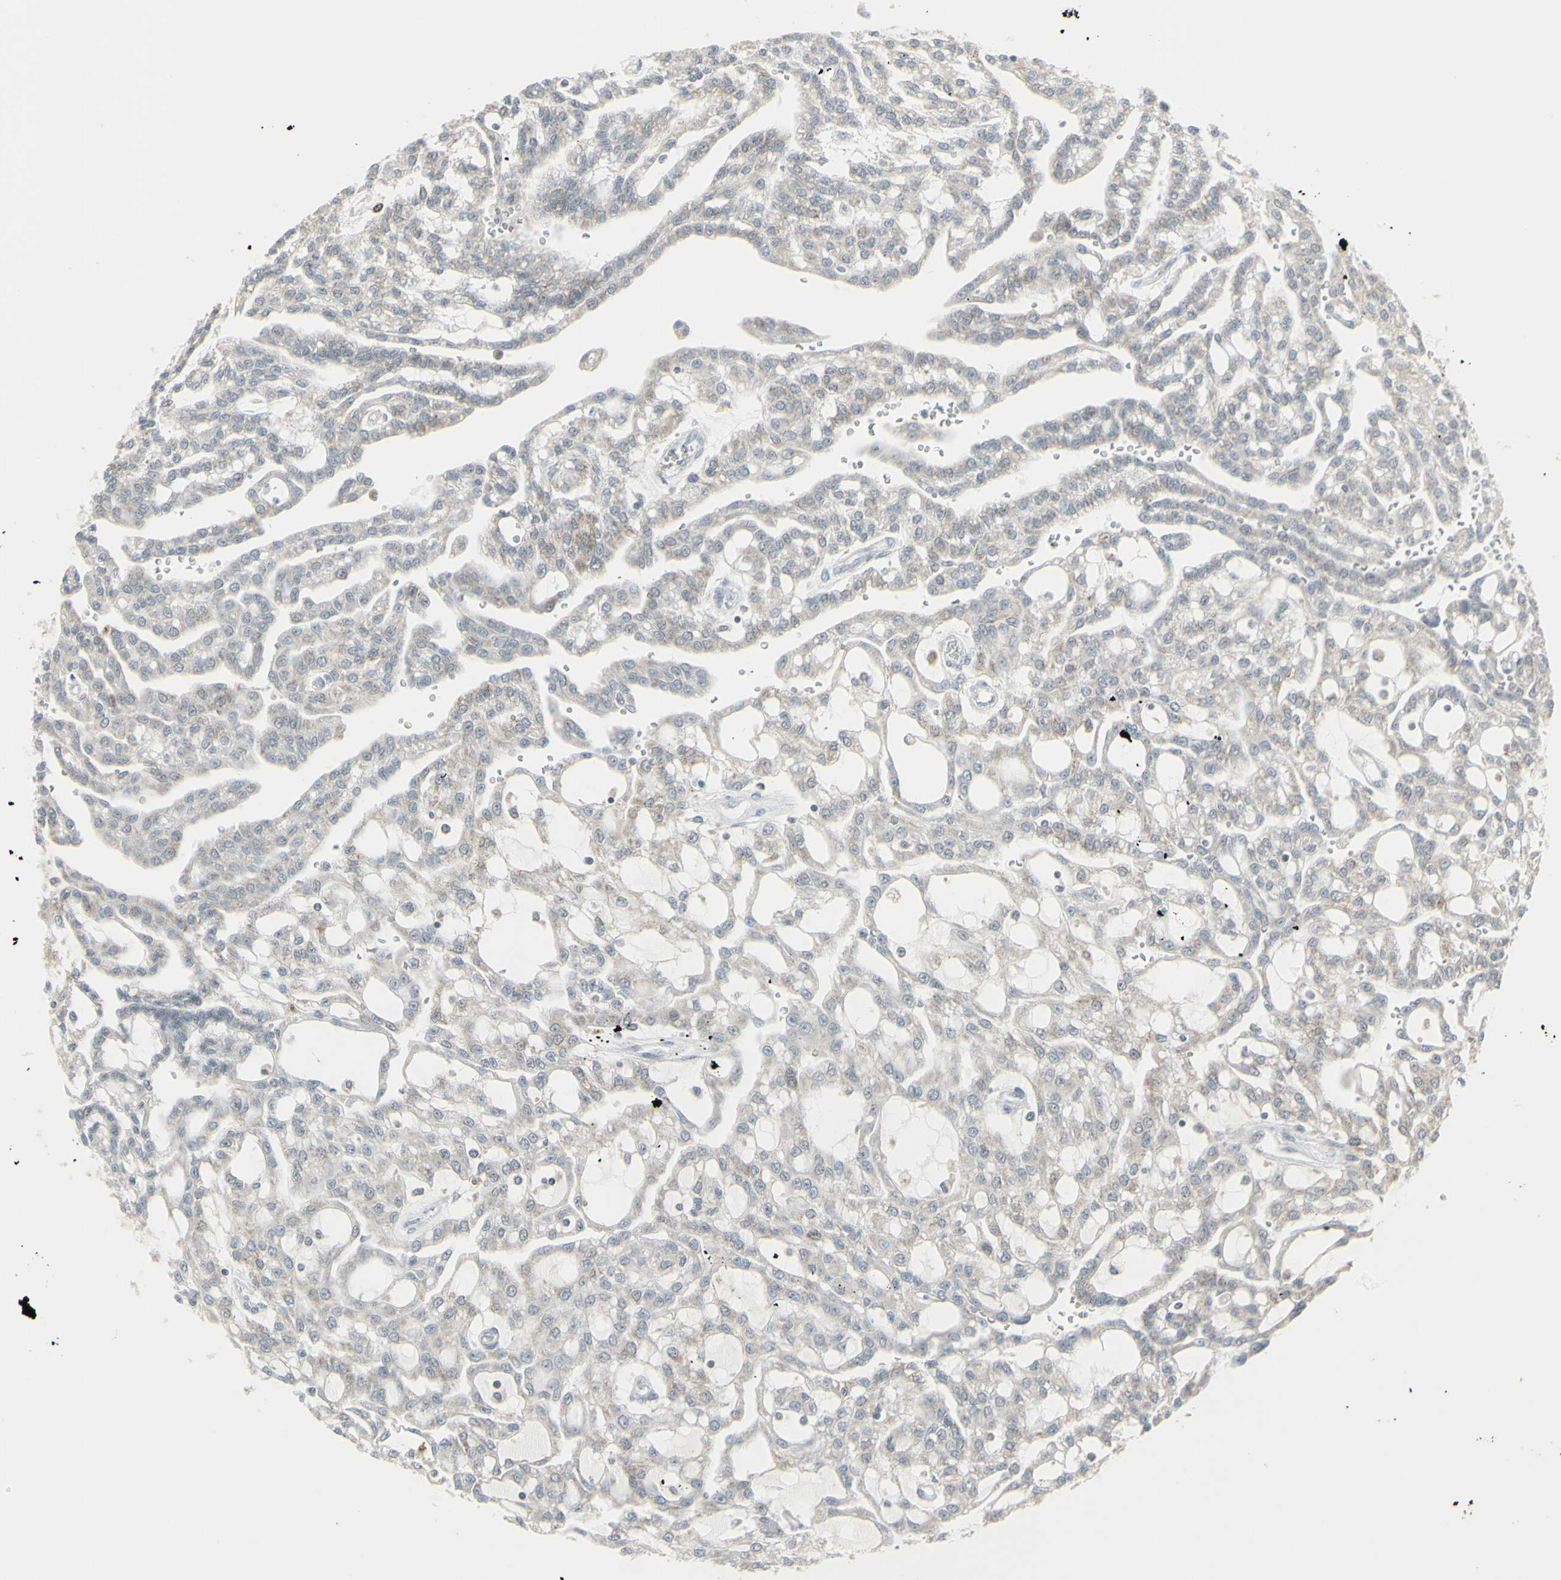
{"staining": {"intensity": "weak", "quantity": "25%-75%", "location": "cytoplasmic/membranous"}, "tissue": "renal cancer", "cell_type": "Tumor cells", "image_type": "cancer", "snomed": [{"axis": "morphology", "description": "Adenocarcinoma, NOS"}, {"axis": "topography", "description": "Kidney"}], "caption": "Immunohistochemical staining of renal adenocarcinoma reveals low levels of weak cytoplasmic/membranous protein staining in approximately 25%-75% of tumor cells.", "gene": "SAMSN1", "patient": {"sex": "male", "age": 63}}